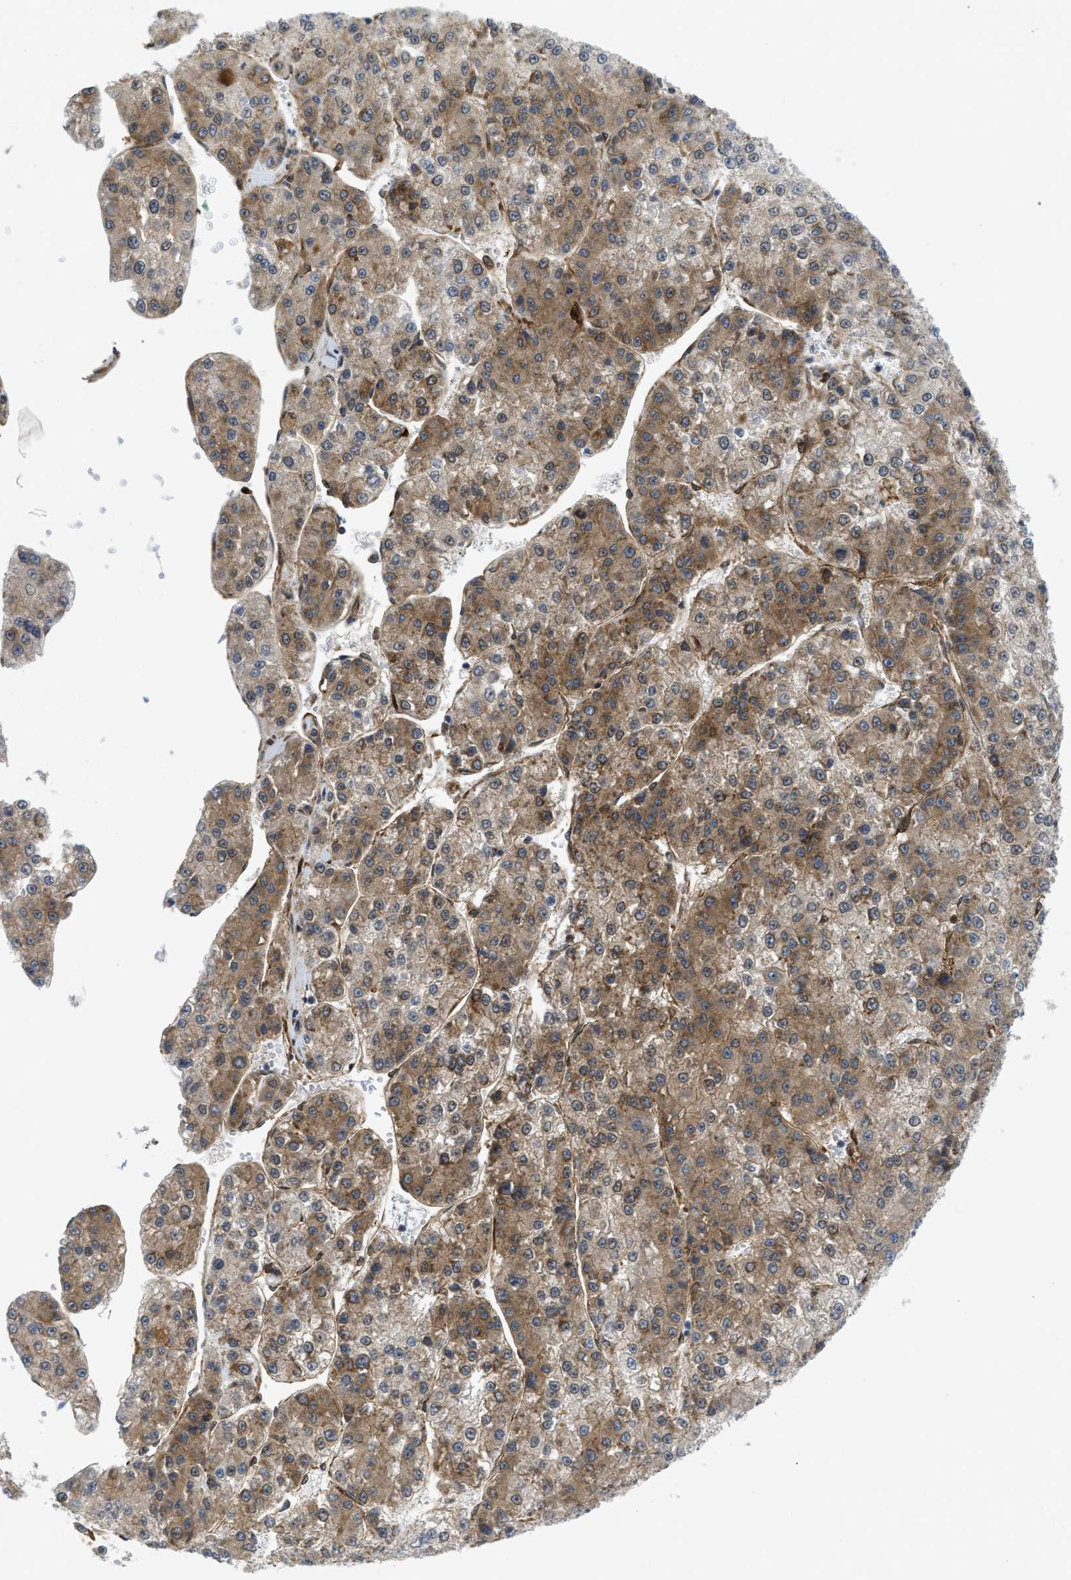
{"staining": {"intensity": "moderate", "quantity": ">75%", "location": "cytoplasmic/membranous"}, "tissue": "liver cancer", "cell_type": "Tumor cells", "image_type": "cancer", "snomed": [{"axis": "morphology", "description": "Carcinoma, Hepatocellular, NOS"}, {"axis": "topography", "description": "Liver"}], "caption": "This image demonstrates immunohistochemistry (IHC) staining of hepatocellular carcinoma (liver), with medium moderate cytoplasmic/membranous expression in about >75% of tumor cells.", "gene": "PICALM", "patient": {"sex": "female", "age": 73}}